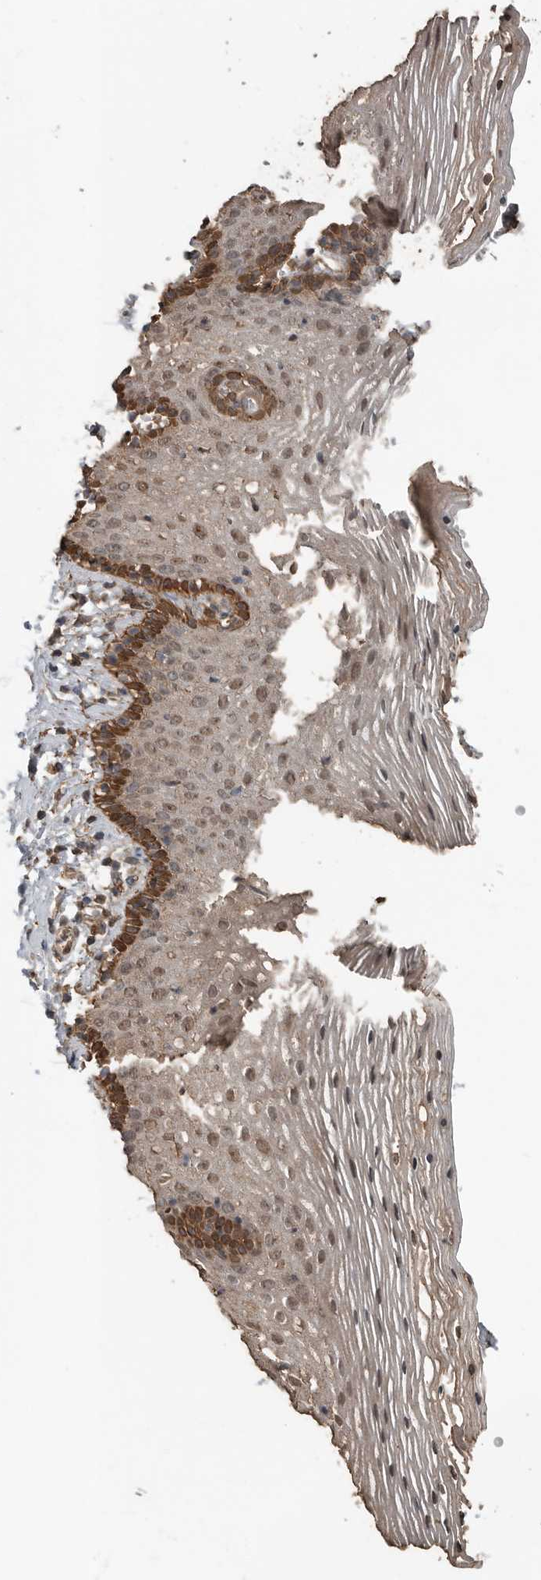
{"staining": {"intensity": "moderate", "quantity": ">75%", "location": "cytoplasmic/membranous,nuclear"}, "tissue": "vagina", "cell_type": "Squamous epithelial cells", "image_type": "normal", "snomed": [{"axis": "morphology", "description": "Normal tissue, NOS"}, {"axis": "topography", "description": "Vagina"}], "caption": "This photomicrograph demonstrates IHC staining of unremarkable vagina, with medium moderate cytoplasmic/membranous,nuclear staining in approximately >75% of squamous epithelial cells.", "gene": "BLZF1", "patient": {"sex": "female", "age": 32}}